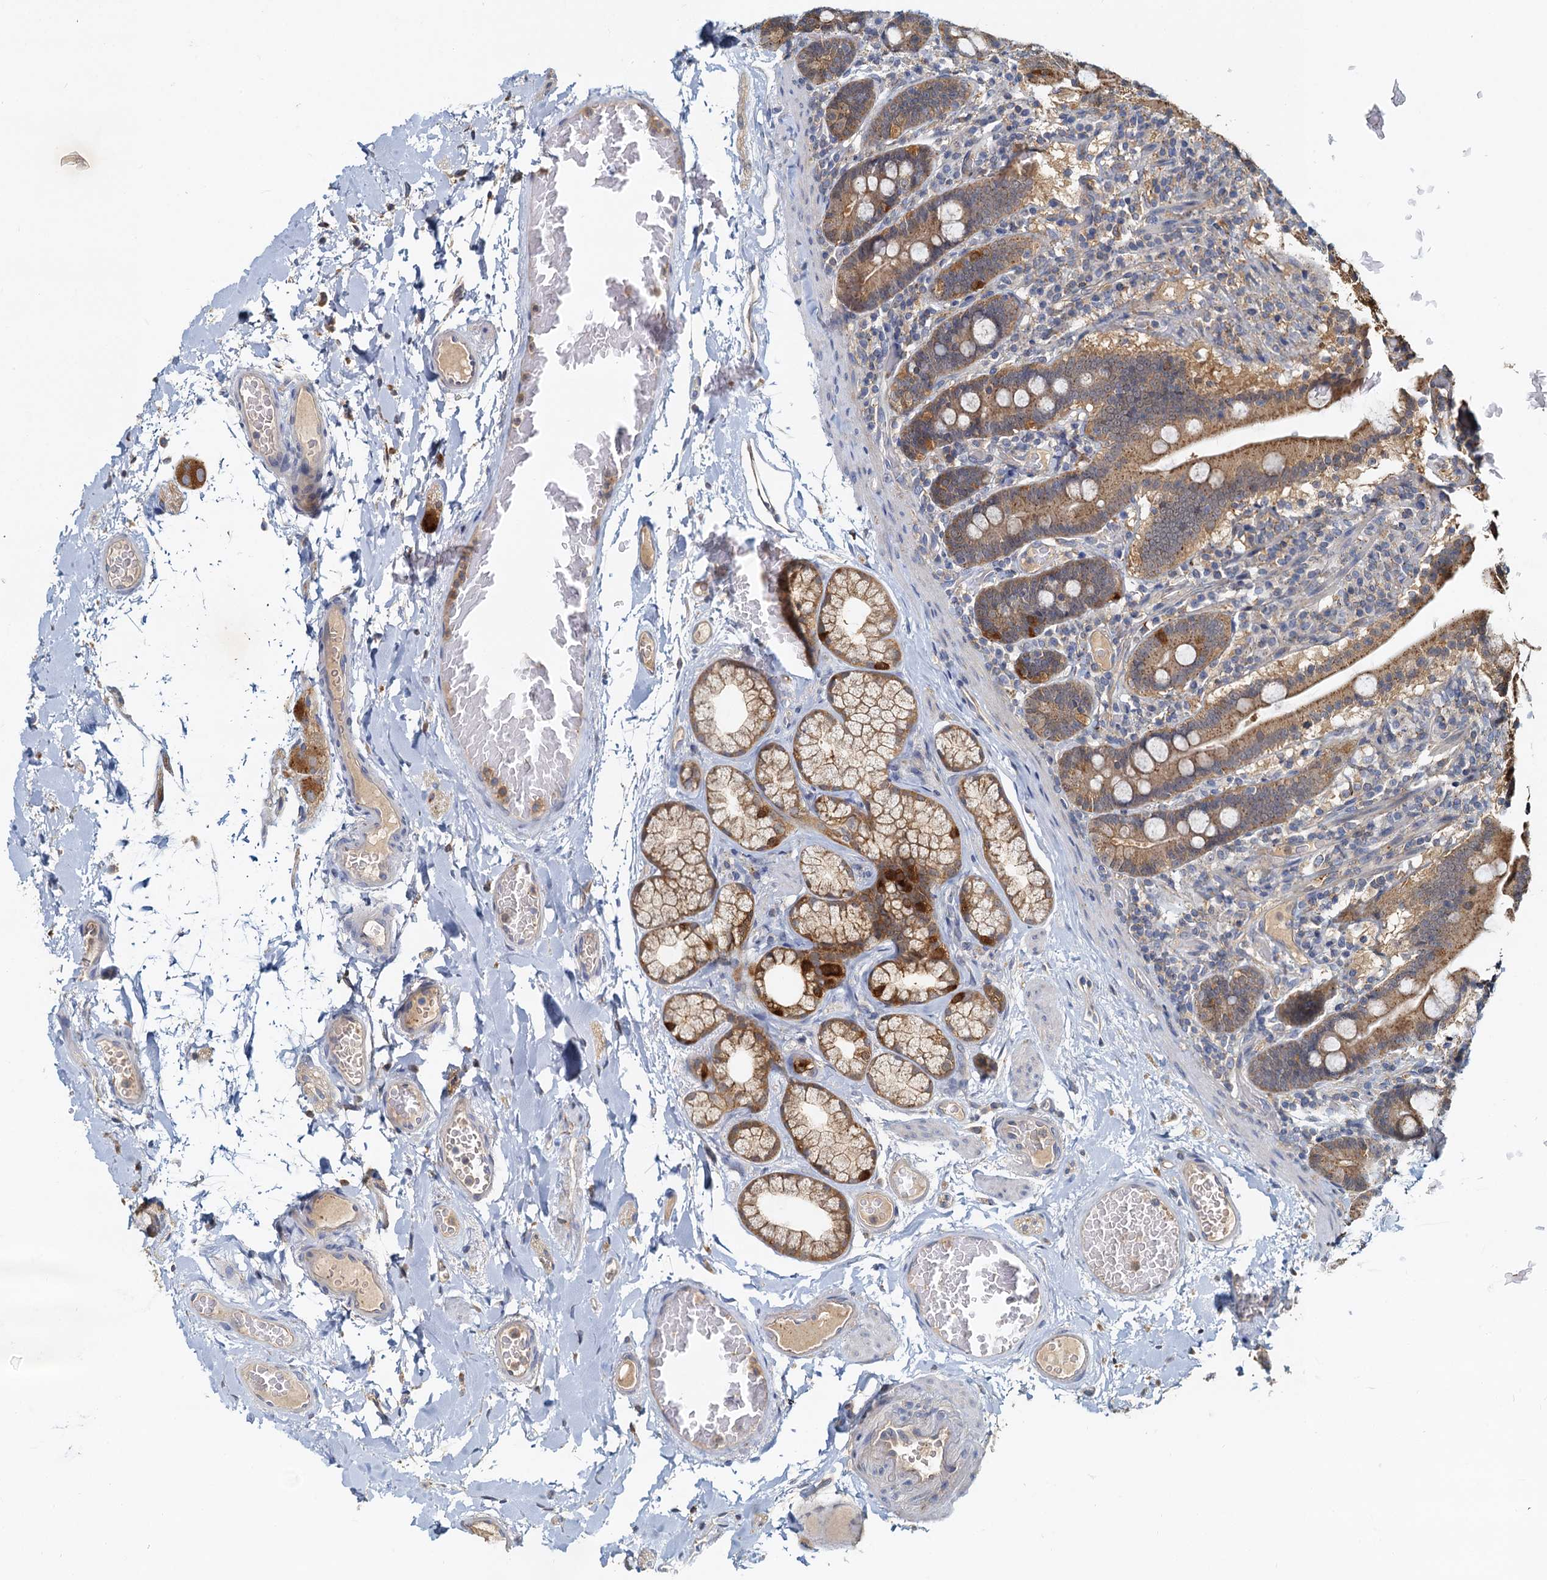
{"staining": {"intensity": "moderate", "quantity": ">75%", "location": "cytoplasmic/membranous"}, "tissue": "duodenum", "cell_type": "Glandular cells", "image_type": "normal", "snomed": [{"axis": "morphology", "description": "Normal tissue, NOS"}, {"axis": "topography", "description": "Duodenum"}], "caption": "Protein analysis of normal duodenum displays moderate cytoplasmic/membranous expression in approximately >75% of glandular cells.", "gene": "TOLLIP", "patient": {"sex": "male", "age": 55}}